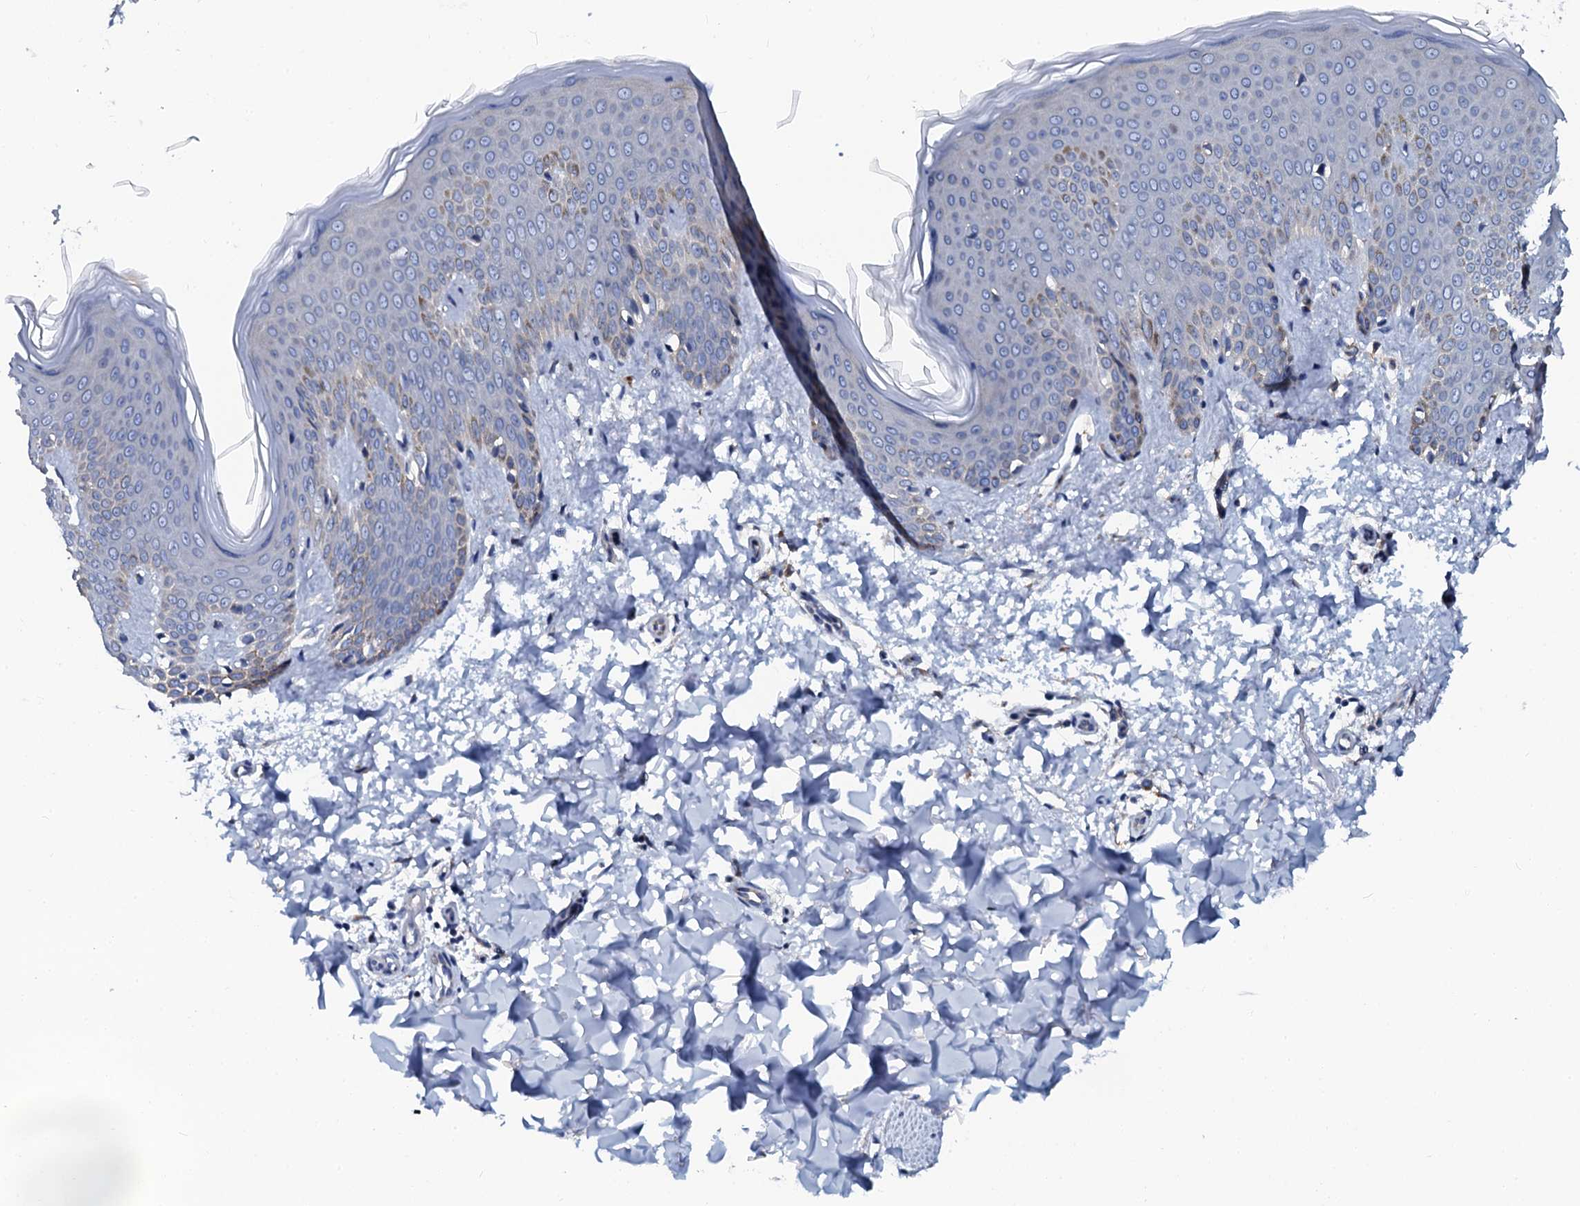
{"staining": {"intensity": "weak", "quantity": "25%-75%", "location": "cytoplasmic/membranous"}, "tissue": "skin", "cell_type": "Fibroblasts", "image_type": "normal", "snomed": [{"axis": "morphology", "description": "Normal tissue, NOS"}, {"axis": "topography", "description": "Skin"}], "caption": "This is an image of IHC staining of normal skin, which shows weak expression in the cytoplasmic/membranous of fibroblasts.", "gene": "OTOL1", "patient": {"sex": "male", "age": 36}}